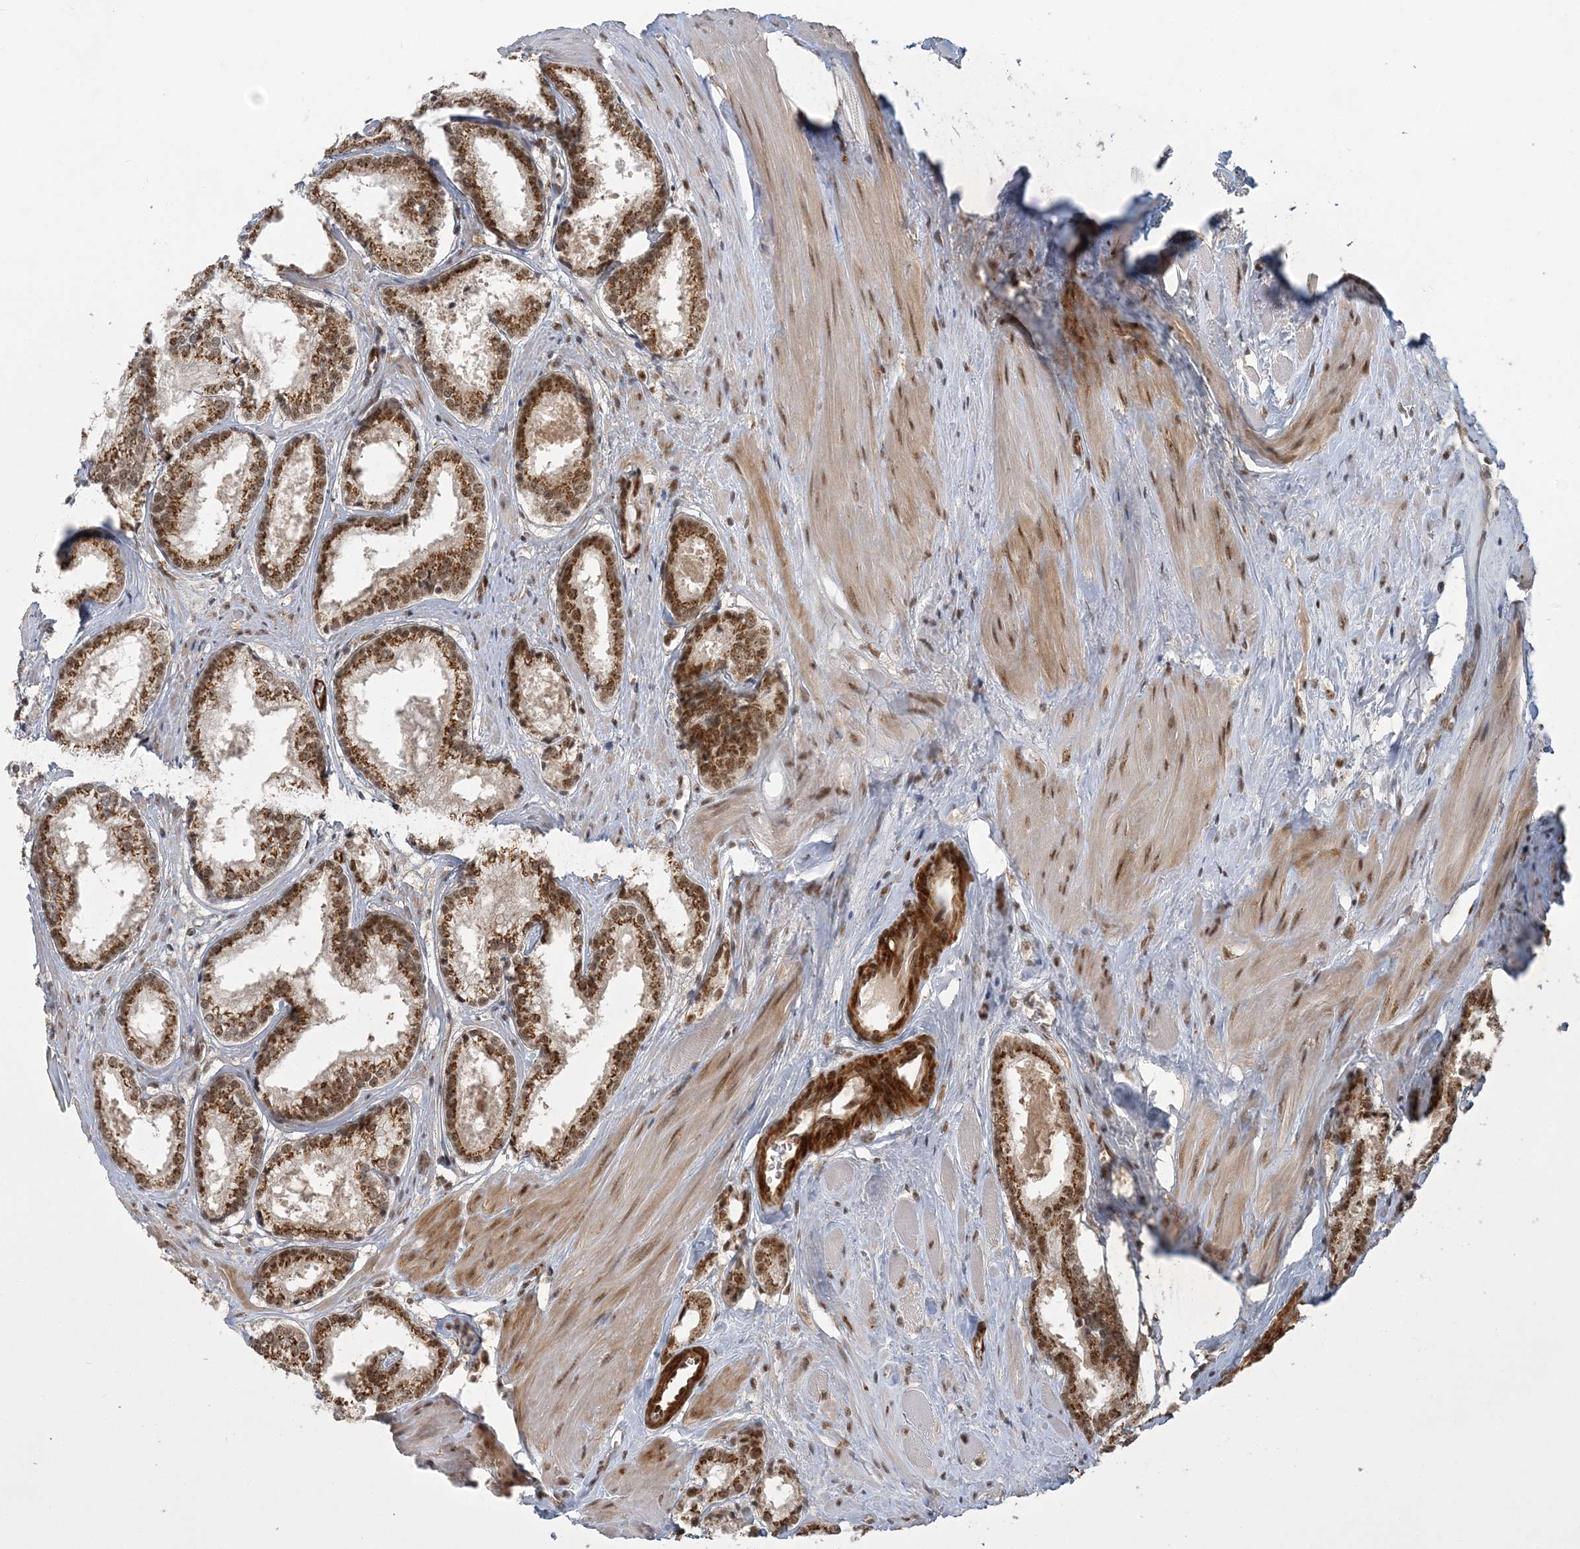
{"staining": {"intensity": "moderate", "quantity": ">75%", "location": "cytoplasmic/membranous,nuclear"}, "tissue": "prostate cancer", "cell_type": "Tumor cells", "image_type": "cancer", "snomed": [{"axis": "morphology", "description": "Adenocarcinoma, Low grade"}, {"axis": "topography", "description": "Prostate"}], "caption": "IHC of human prostate low-grade adenocarcinoma displays medium levels of moderate cytoplasmic/membranous and nuclear staining in about >75% of tumor cells.", "gene": "PLRG1", "patient": {"sex": "male", "age": 64}}